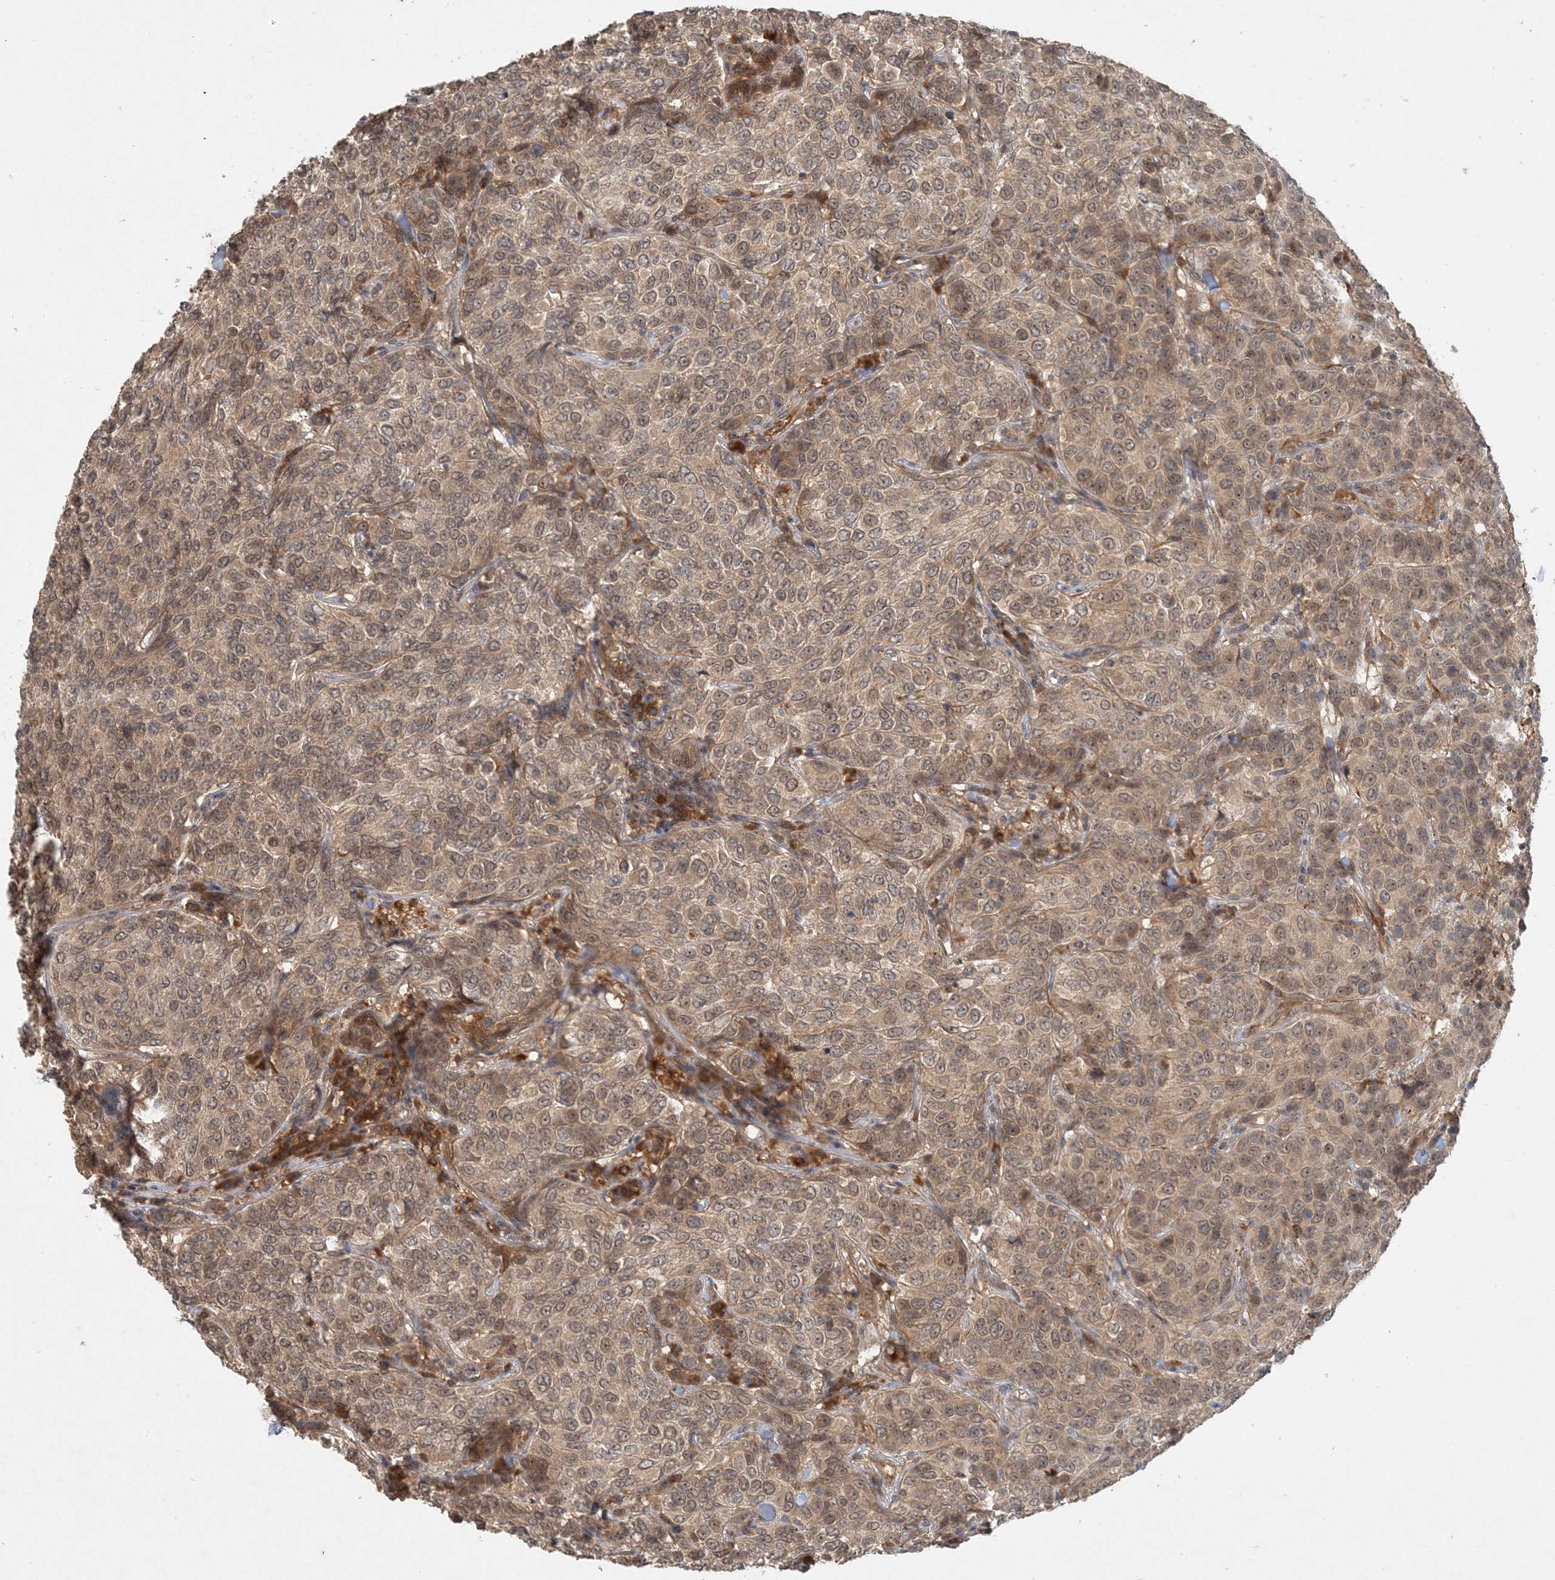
{"staining": {"intensity": "moderate", "quantity": ">75%", "location": "cytoplasmic/membranous,nuclear"}, "tissue": "breast cancer", "cell_type": "Tumor cells", "image_type": "cancer", "snomed": [{"axis": "morphology", "description": "Duct carcinoma"}, {"axis": "topography", "description": "Breast"}], "caption": "A high-resolution image shows IHC staining of breast cancer (intraductal carcinoma), which displays moderate cytoplasmic/membranous and nuclear positivity in approximately >75% of tumor cells.", "gene": "ZCCHC4", "patient": {"sex": "female", "age": 55}}